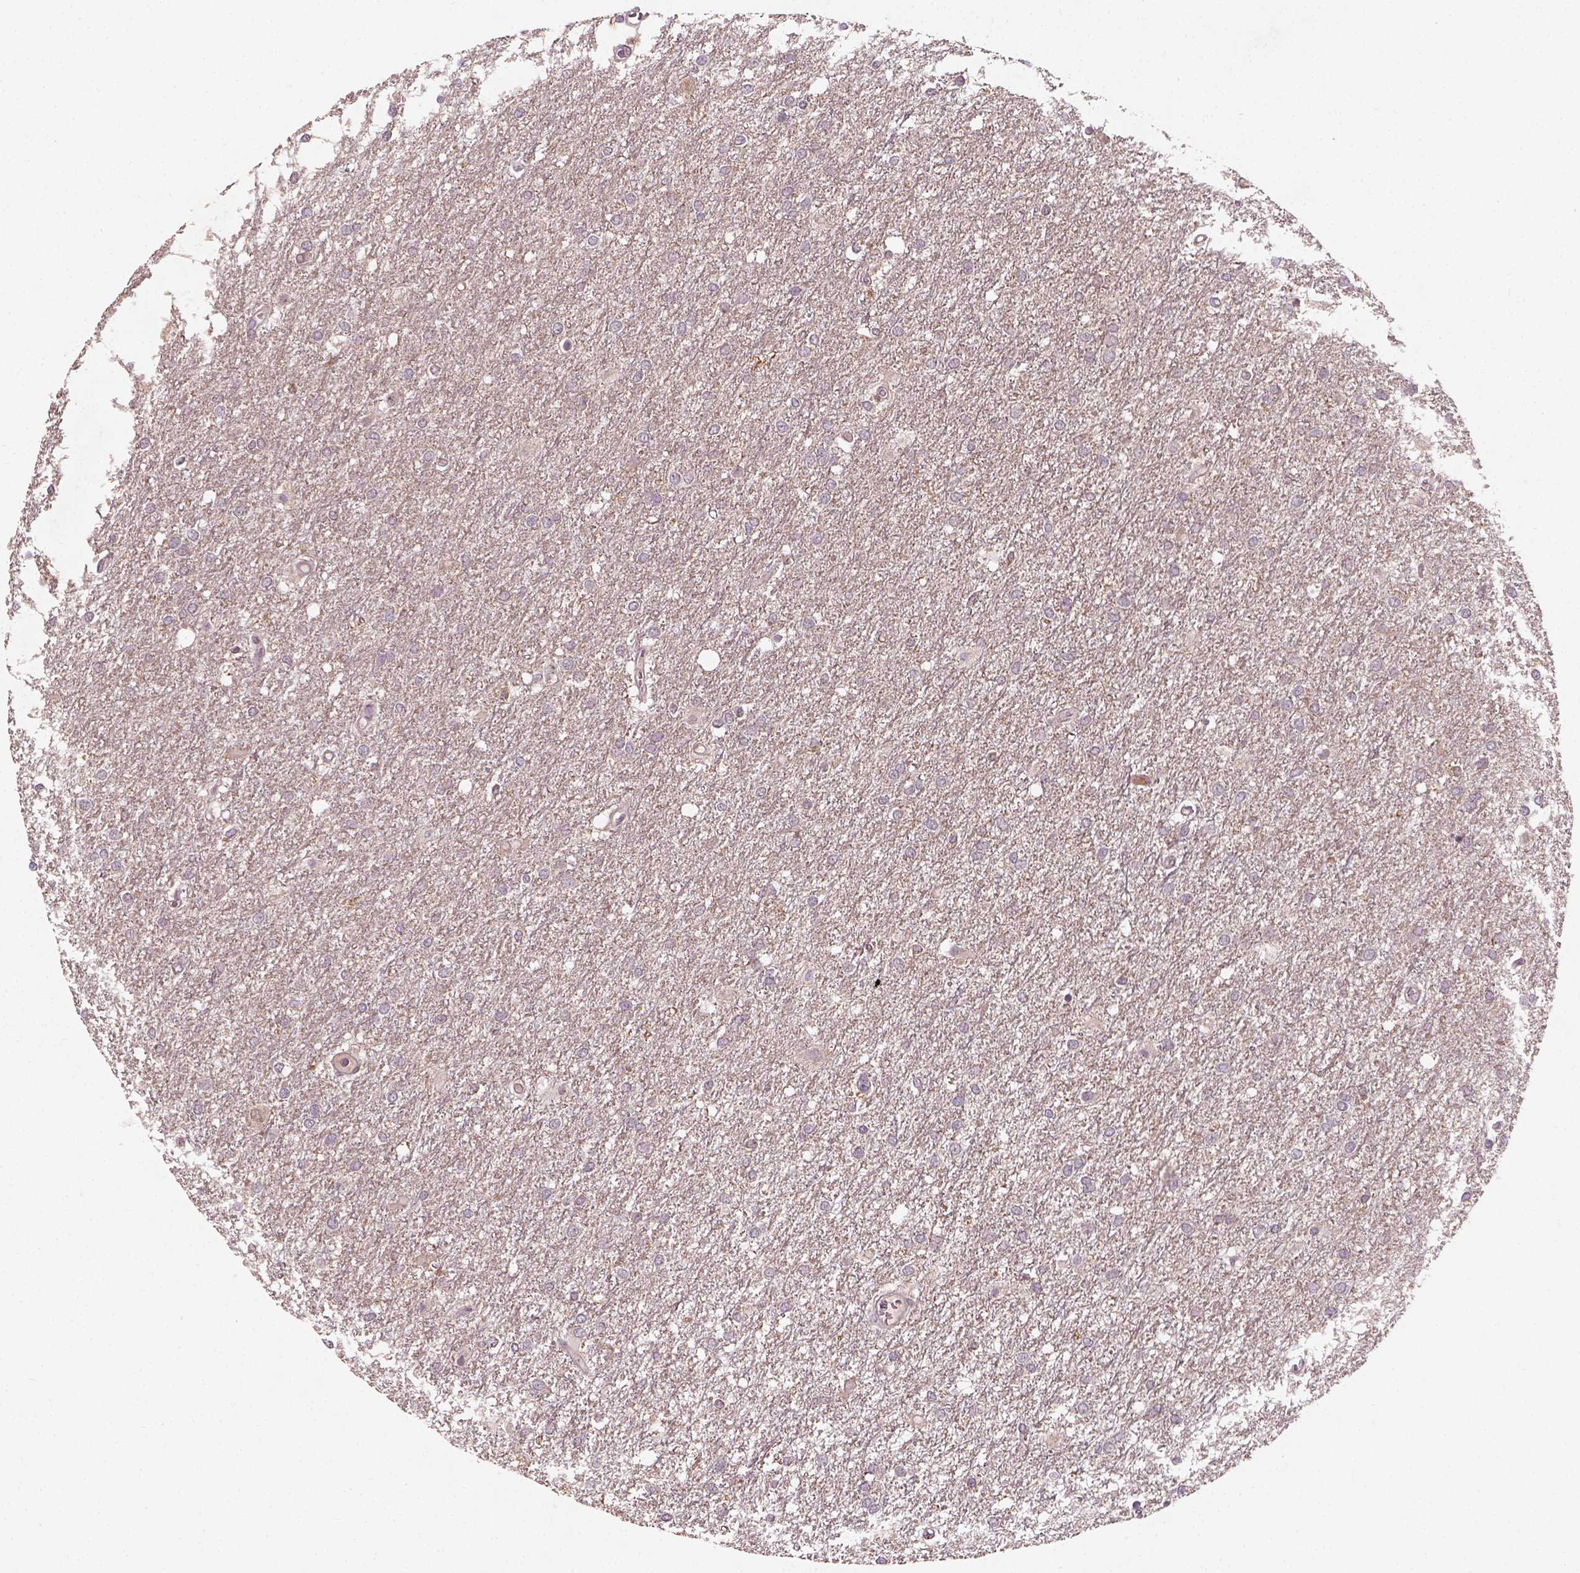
{"staining": {"intensity": "negative", "quantity": "none", "location": "none"}, "tissue": "glioma", "cell_type": "Tumor cells", "image_type": "cancer", "snomed": [{"axis": "morphology", "description": "Glioma, malignant, High grade"}, {"axis": "topography", "description": "Brain"}], "caption": "There is no significant expression in tumor cells of high-grade glioma (malignant). The staining was performed using DAB to visualize the protein expression in brown, while the nuclei were stained in blue with hematoxylin (Magnification: 20x).", "gene": "CAMKK1", "patient": {"sex": "female", "age": 61}}